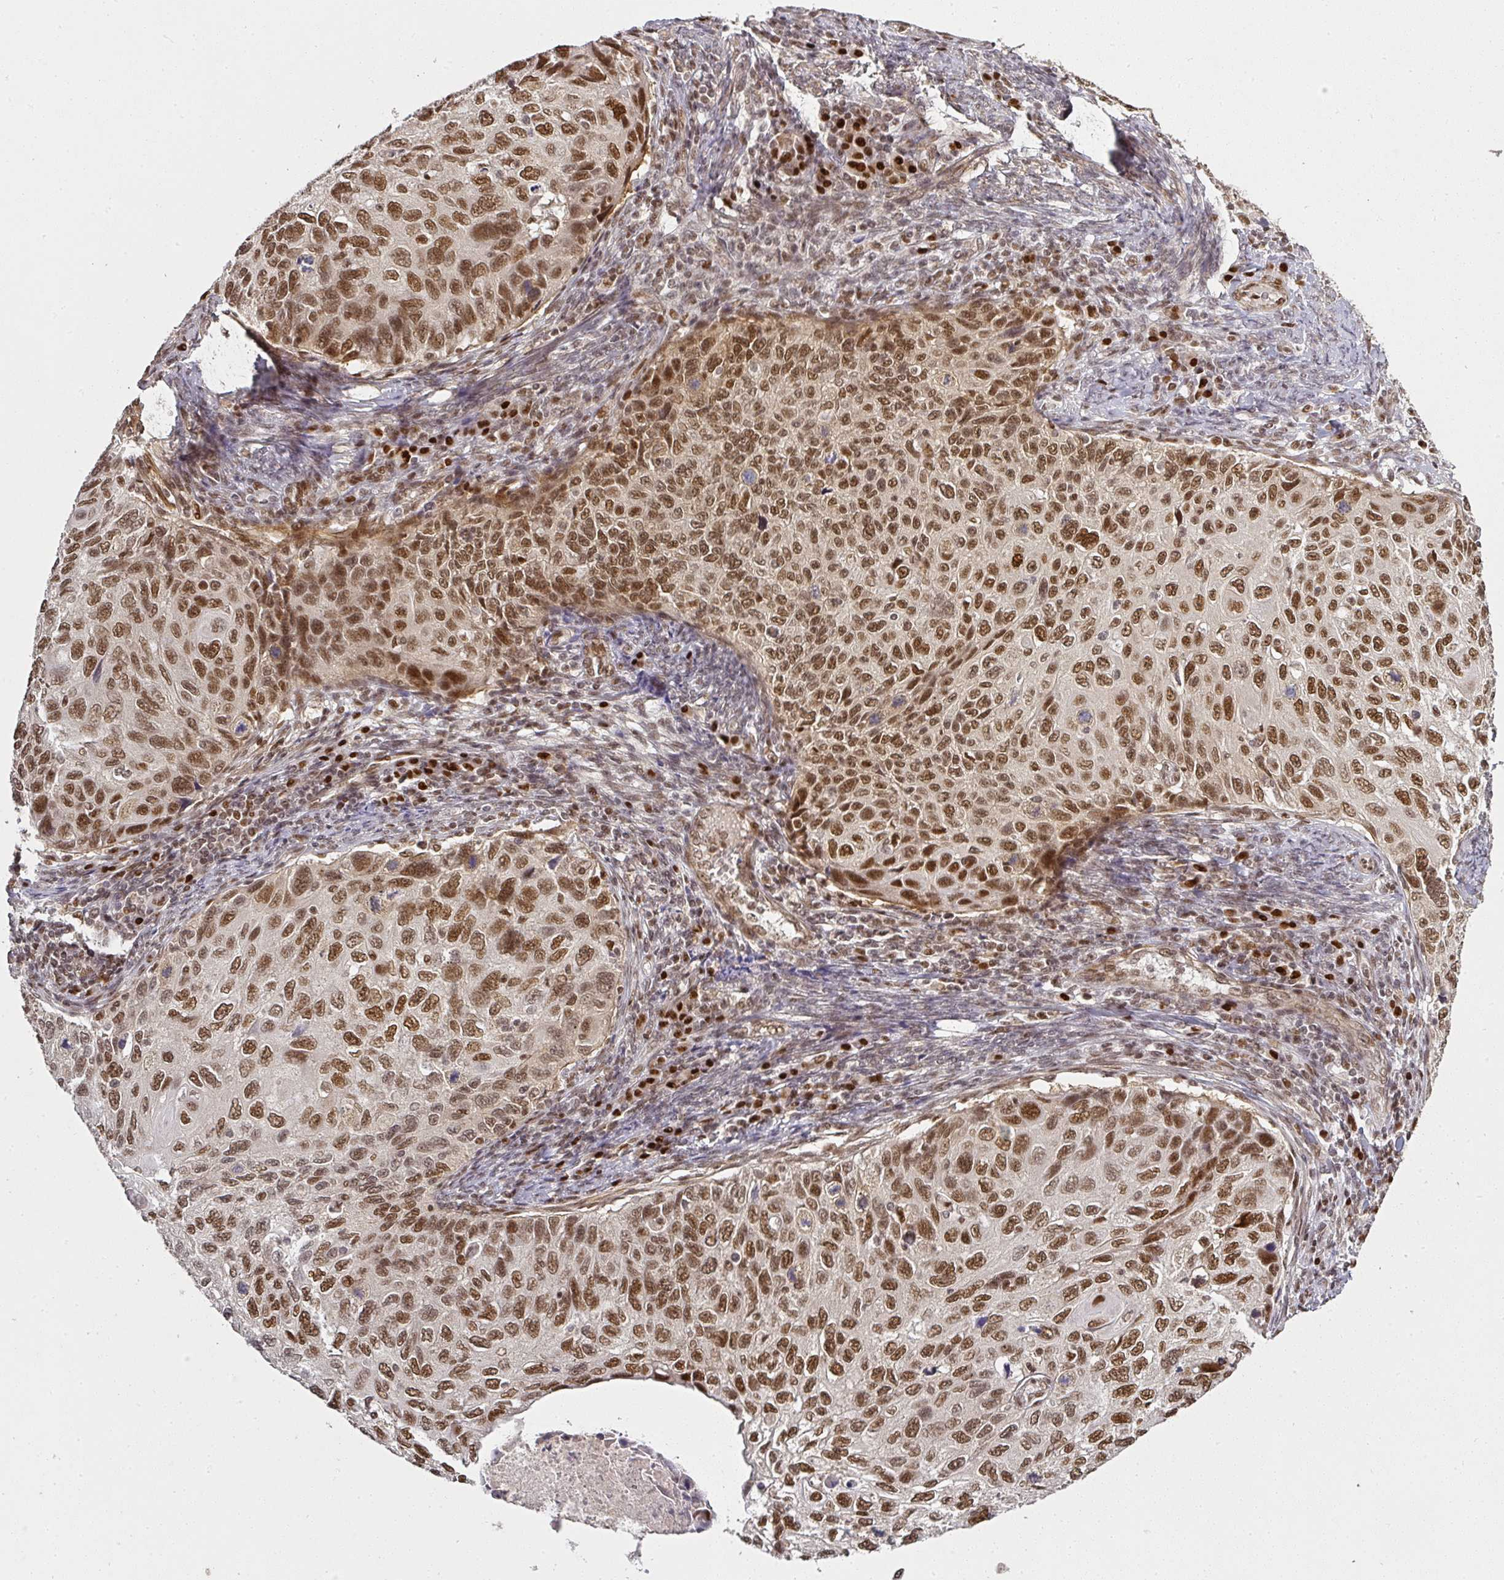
{"staining": {"intensity": "moderate", "quantity": ">75%", "location": "nuclear"}, "tissue": "cervical cancer", "cell_type": "Tumor cells", "image_type": "cancer", "snomed": [{"axis": "morphology", "description": "Squamous cell carcinoma, NOS"}, {"axis": "topography", "description": "Cervix"}], "caption": "Cervical cancer (squamous cell carcinoma) stained with immunohistochemistry demonstrates moderate nuclear staining in approximately >75% of tumor cells. Immunohistochemistry stains the protein of interest in brown and the nuclei are stained blue.", "gene": "GPRIN2", "patient": {"sex": "female", "age": 70}}